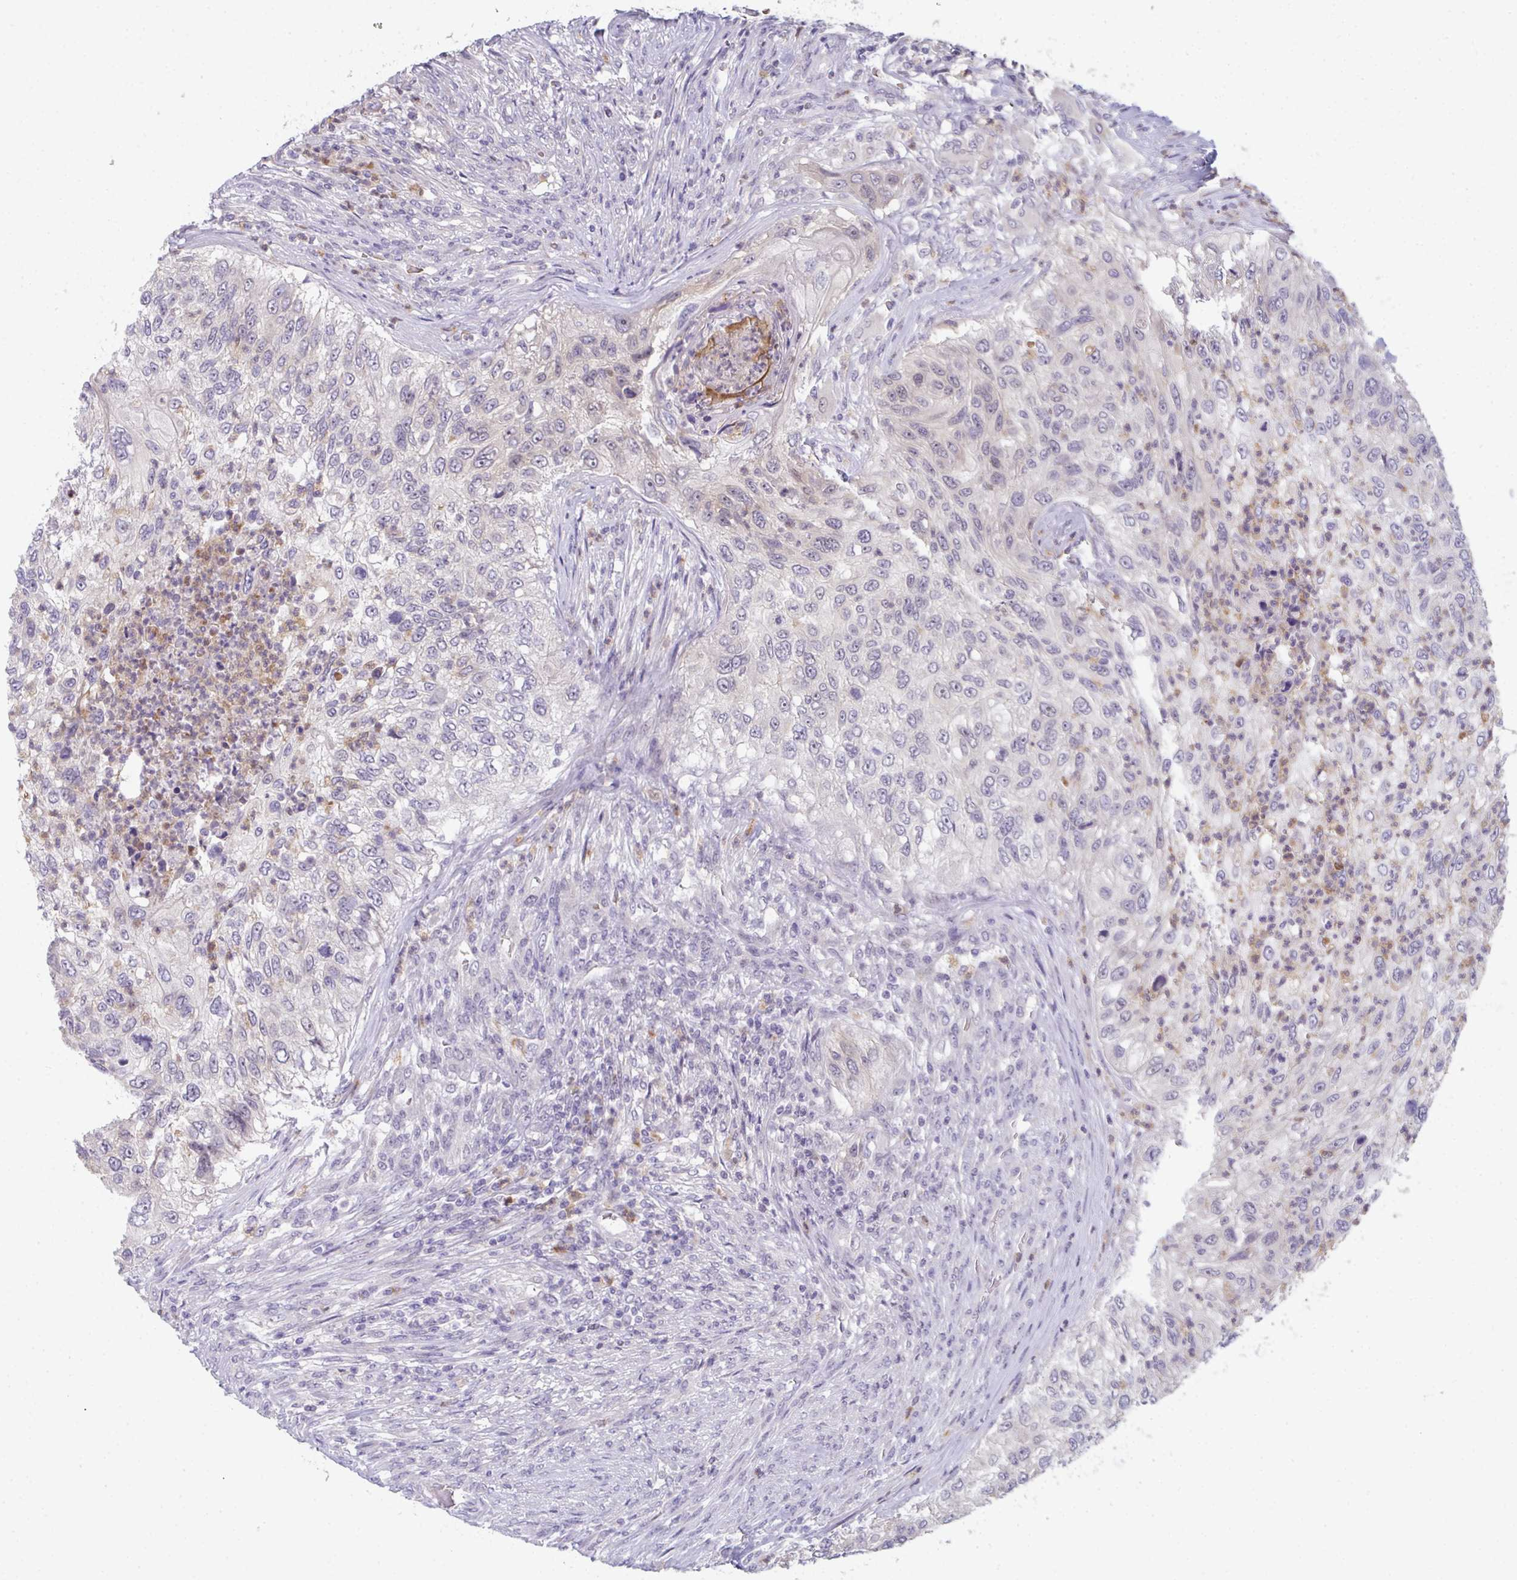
{"staining": {"intensity": "weak", "quantity": "<25%", "location": "nuclear"}, "tissue": "urothelial cancer", "cell_type": "Tumor cells", "image_type": "cancer", "snomed": [{"axis": "morphology", "description": "Urothelial carcinoma, High grade"}, {"axis": "topography", "description": "Urinary bladder"}], "caption": "Tumor cells show no significant protein positivity in high-grade urothelial carcinoma.", "gene": "RIOK1", "patient": {"sex": "female", "age": 60}}